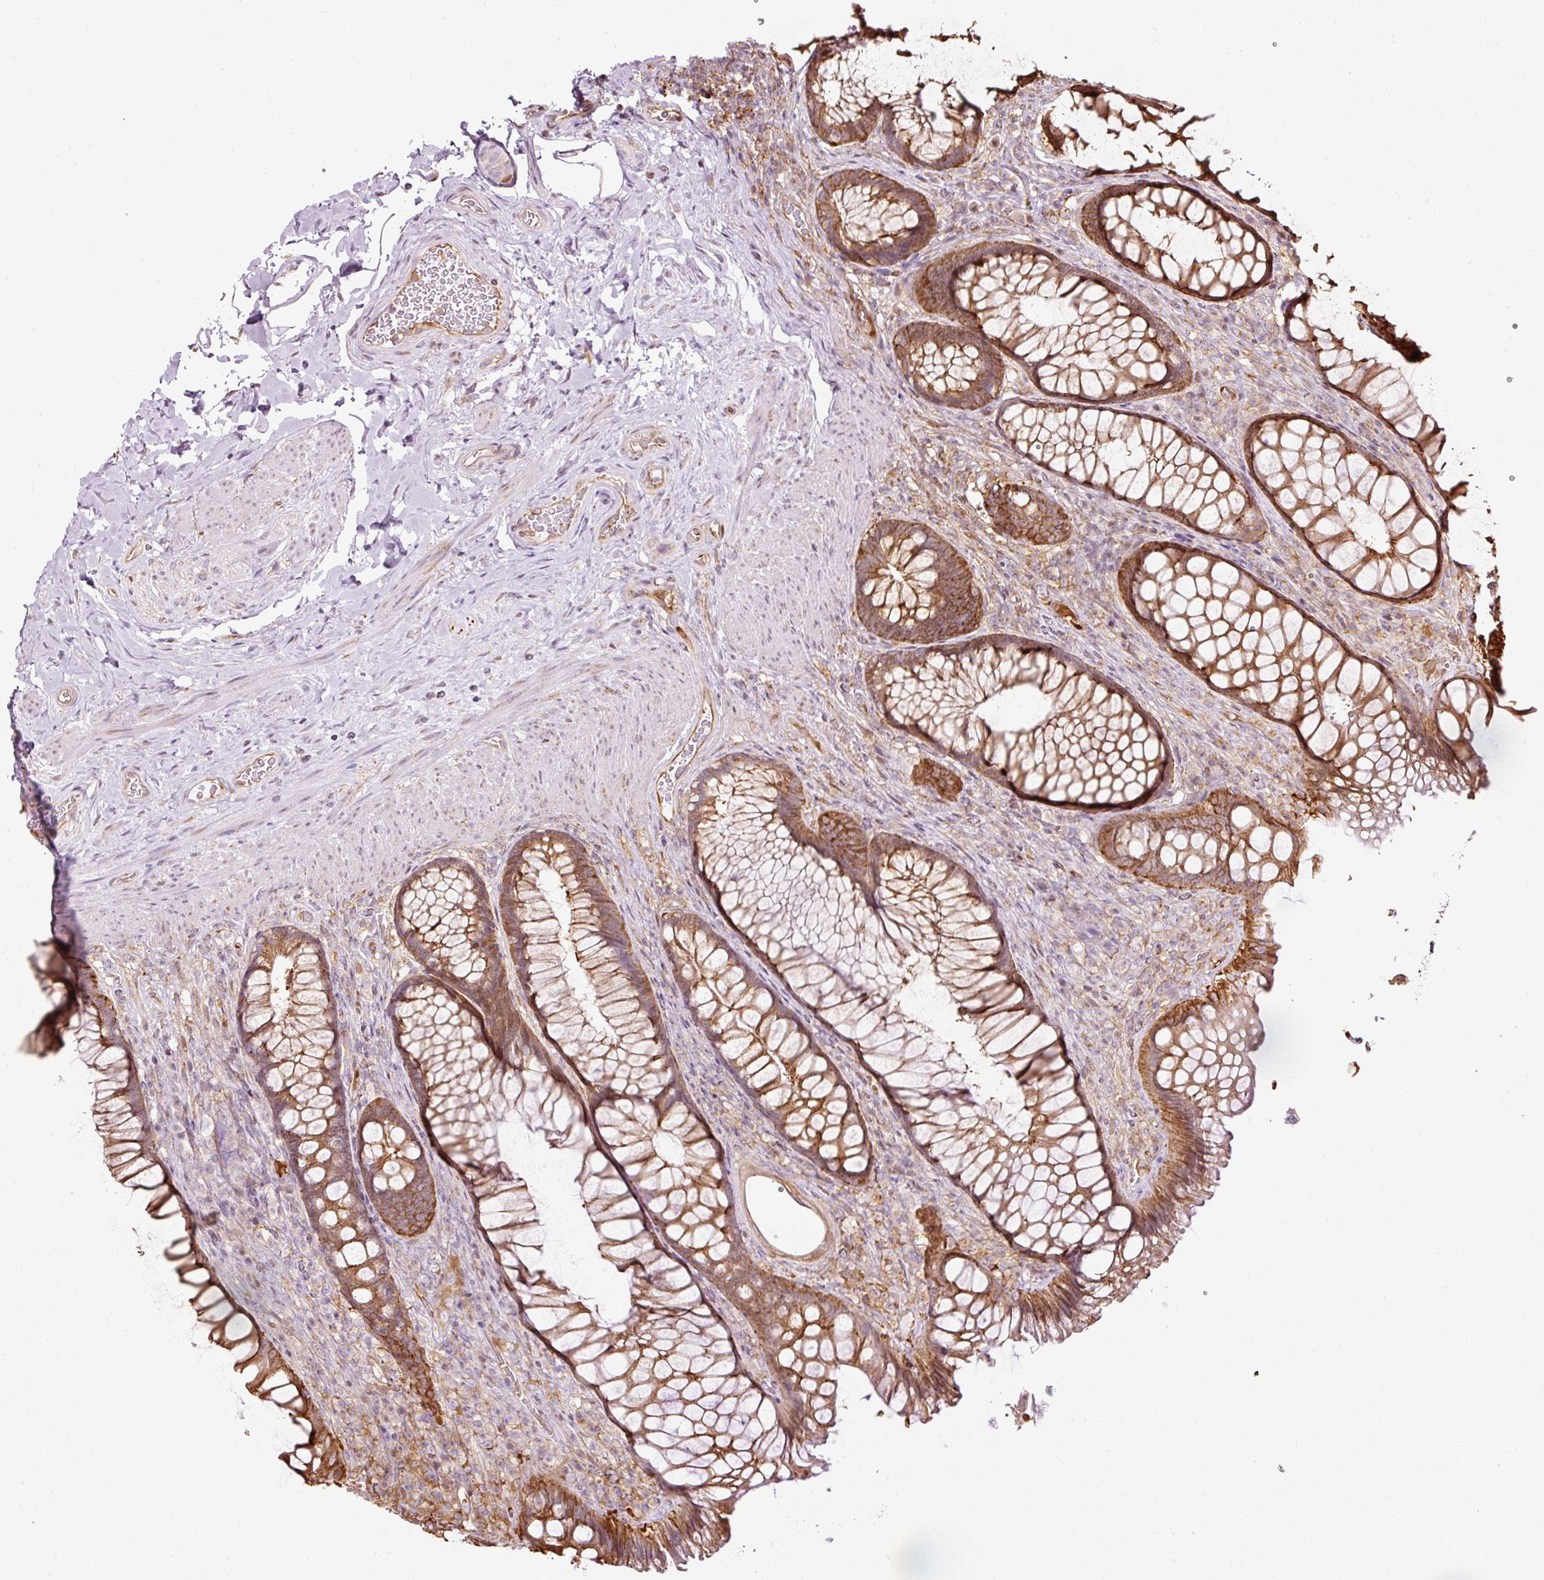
{"staining": {"intensity": "moderate", "quantity": ">75%", "location": "cytoplasmic/membranous,nuclear"}, "tissue": "rectum", "cell_type": "Glandular cells", "image_type": "normal", "snomed": [{"axis": "morphology", "description": "Normal tissue, NOS"}, {"axis": "topography", "description": "Rectum"}], "caption": "A photomicrograph showing moderate cytoplasmic/membranous,nuclear expression in about >75% of glandular cells in normal rectum, as visualized by brown immunohistochemical staining.", "gene": "SCNM1", "patient": {"sex": "male", "age": 53}}